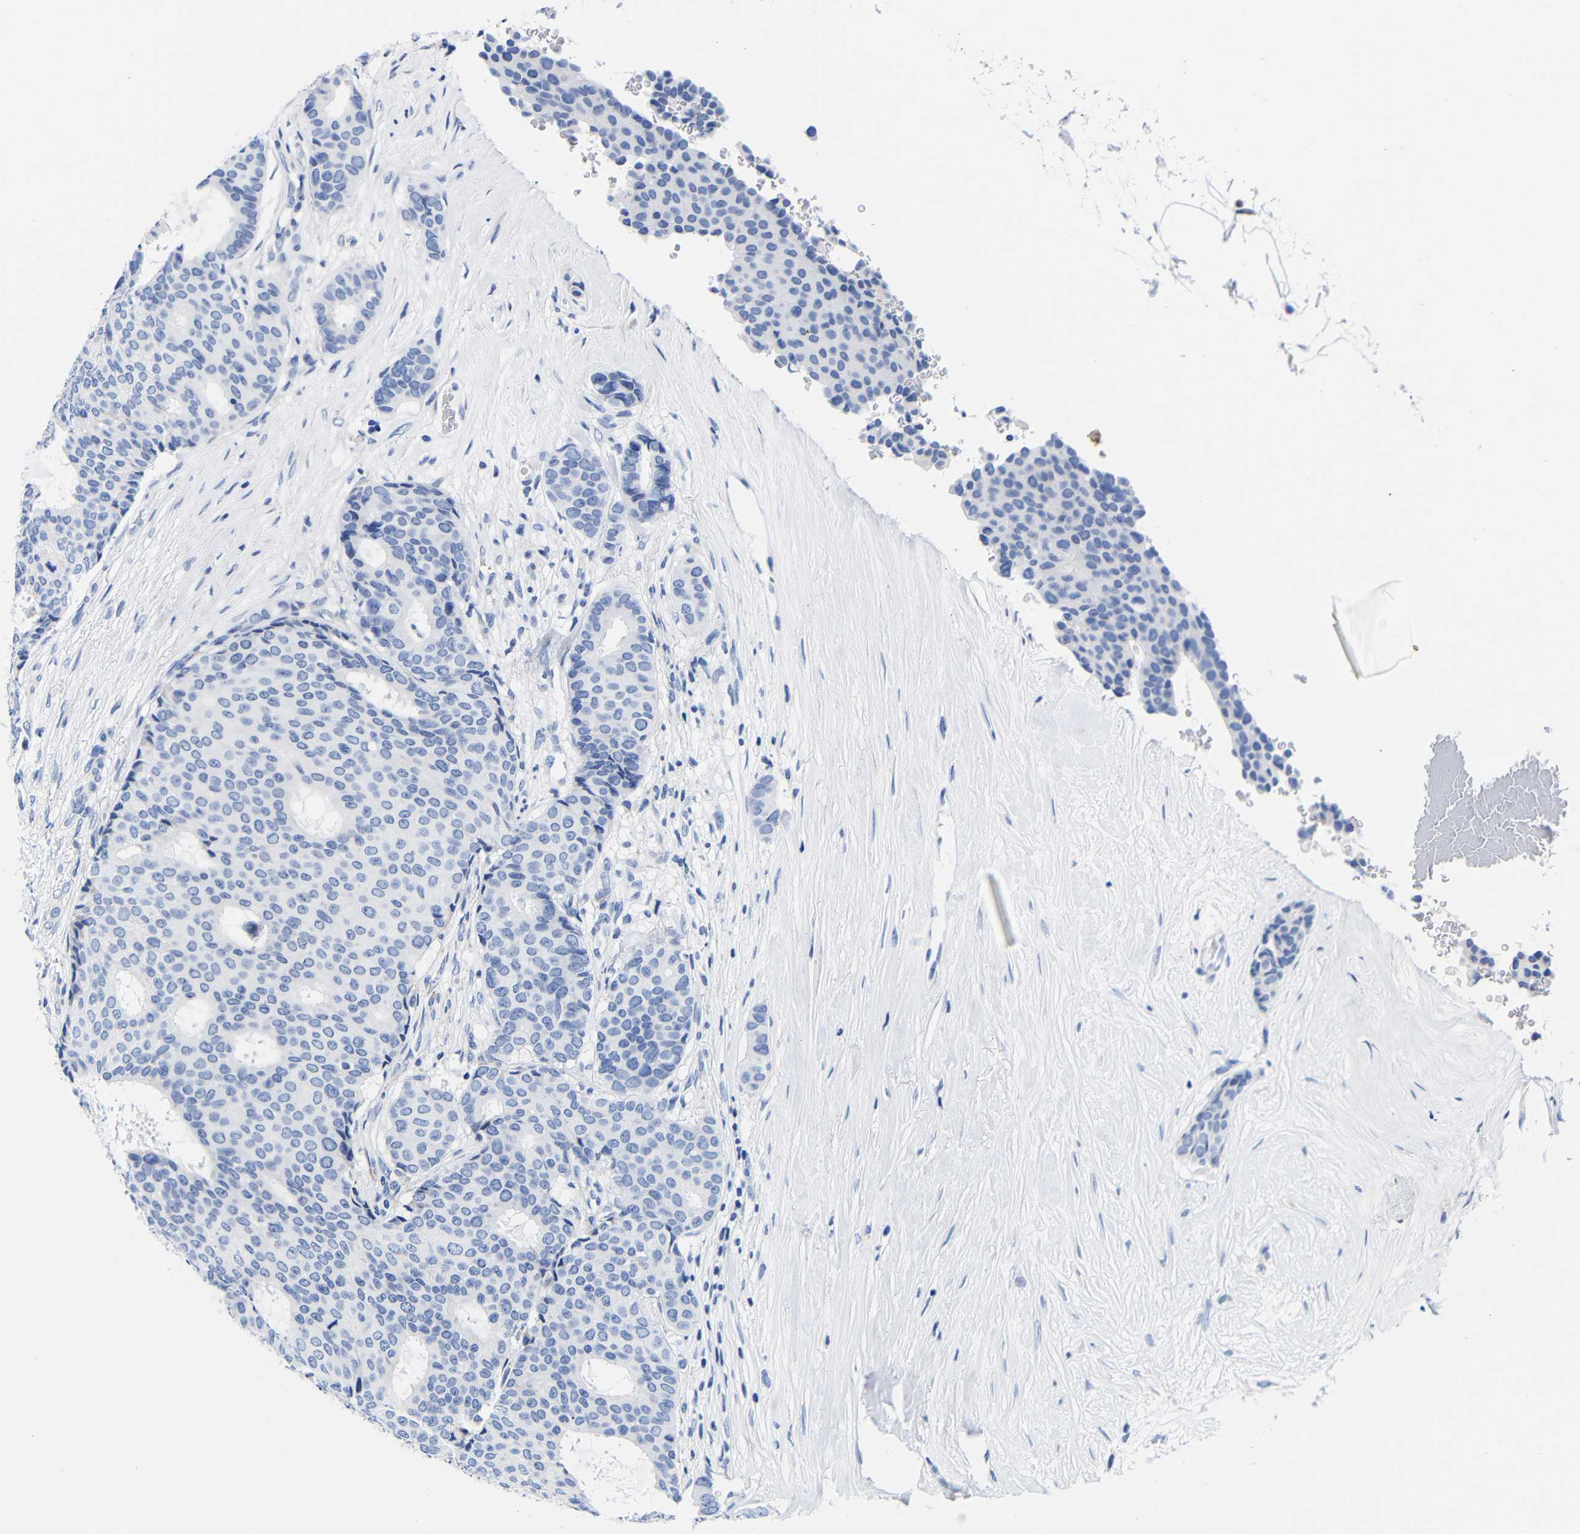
{"staining": {"intensity": "negative", "quantity": "none", "location": "none"}, "tissue": "breast cancer", "cell_type": "Tumor cells", "image_type": "cancer", "snomed": [{"axis": "morphology", "description": "Duct carcinoma"}, {"axis": "topography", "description": "Breast"}], "caption": "Tumor cells are negative for brown protein staining in breast intraductal carcinoma. (Brightfield microscopy of DAB immunohistochemistry (IHC) at high magnification).", "gene": "CLEC4G", "patient": {"sex": "female", "age": 75}}